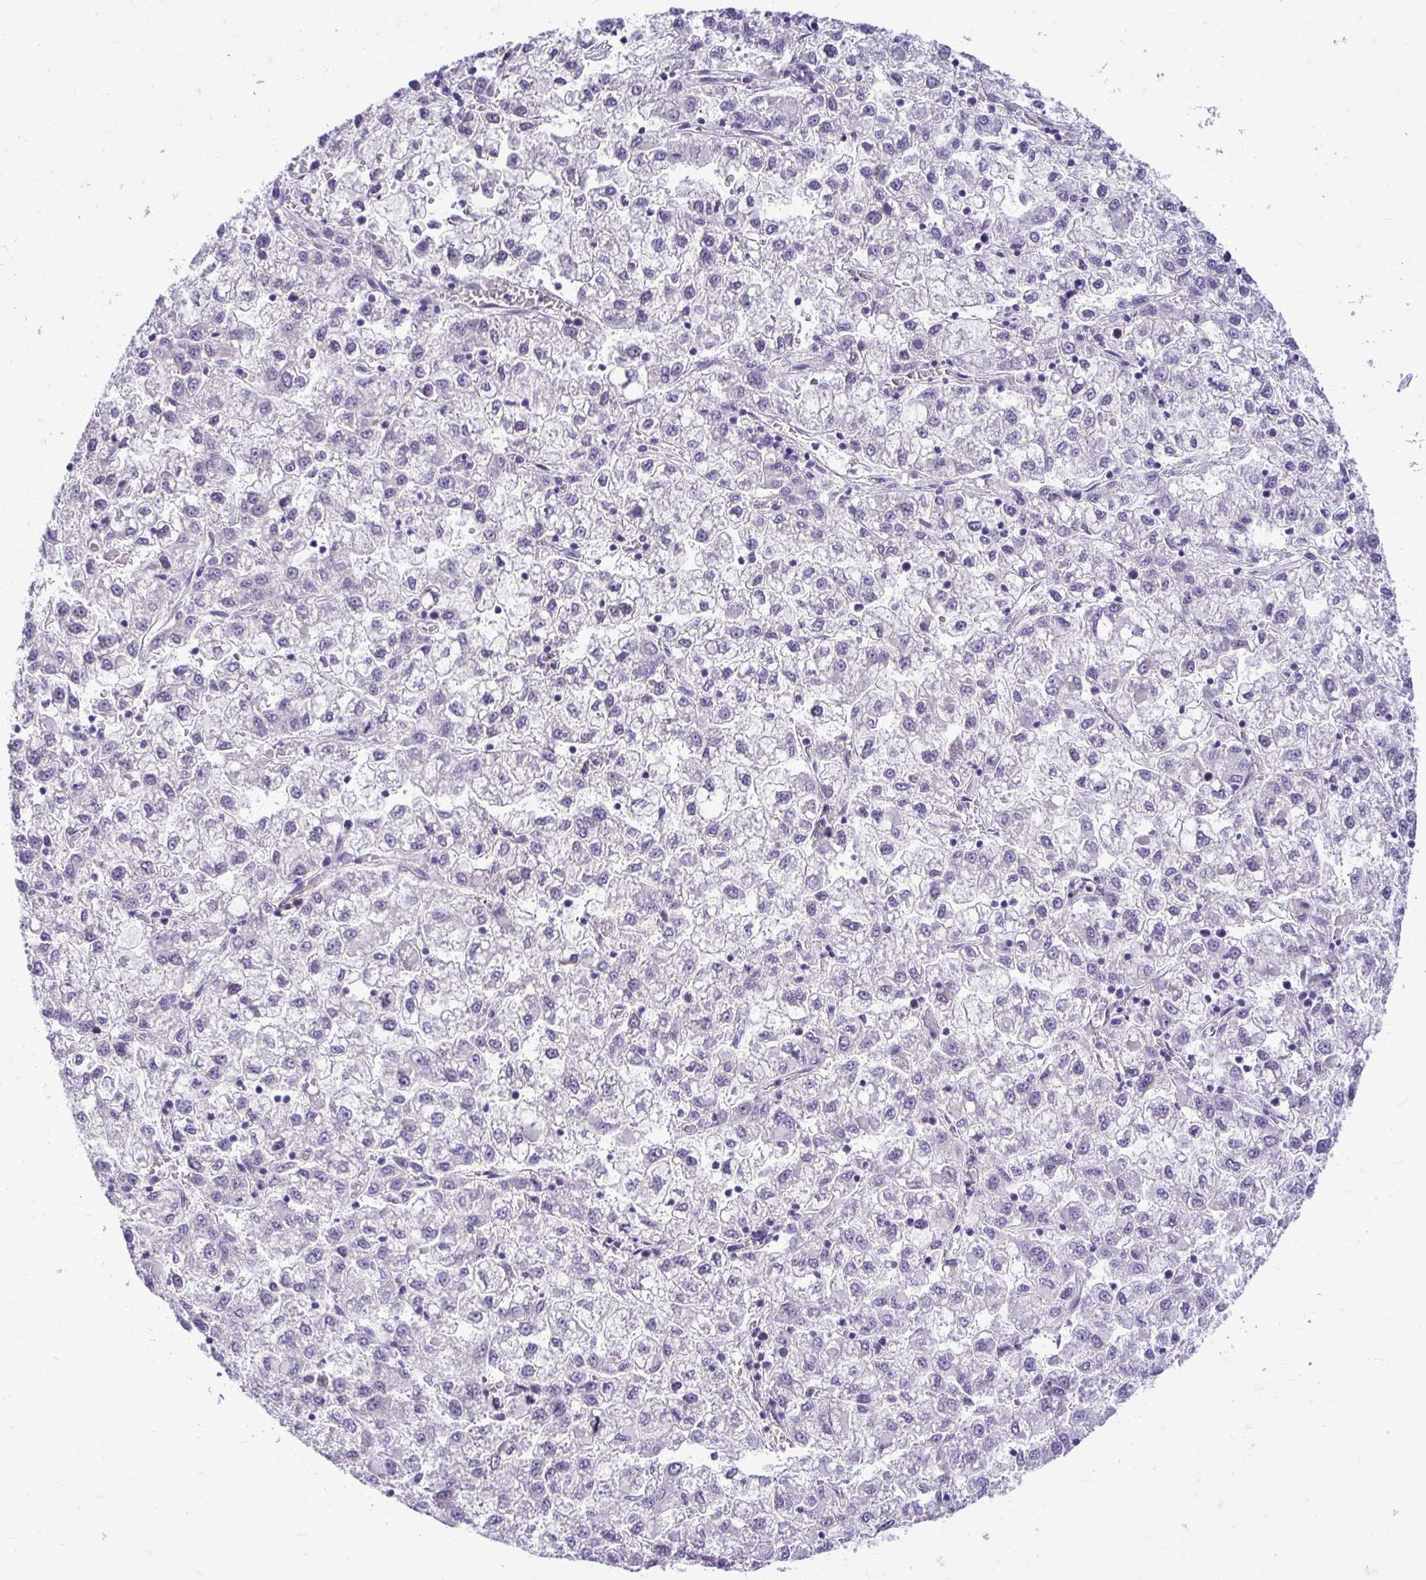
{"staining": {"intensity": "negative", "quantity": "none", "location": "none"}, "tissue": "liver cancer", "cell_type": "Tumor cells", "image_type": "cancer", "snomed": [{"axis": "morphology", "description": "Carcinoma, Hepatocellular, NOS"}, {"axis": "topography", "description": "Liver"}], "caption": "Tumor cells show no significant positivity in liver cancer.", "gene": "CDC20", "patient": {"sex": "male", "age": 40}}